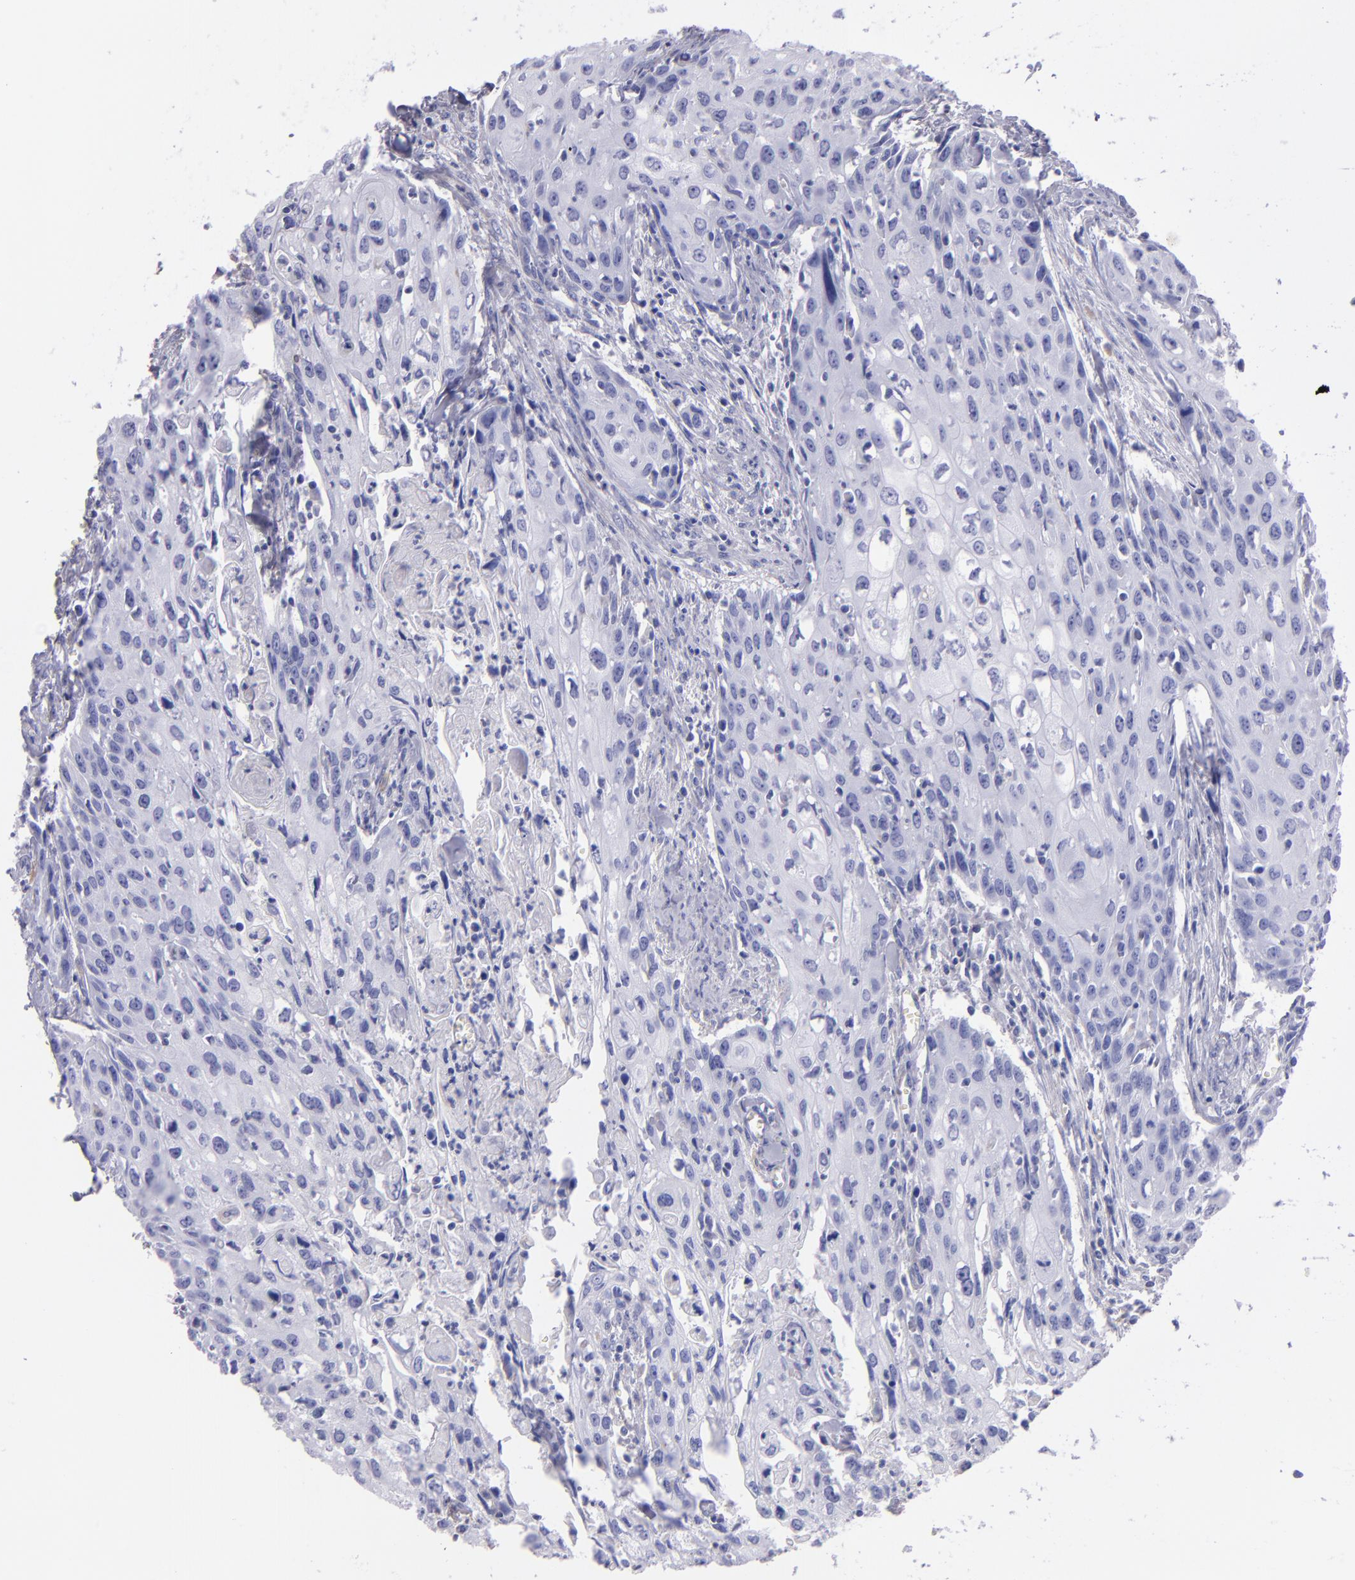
{"staining": {"intensity": "negative", "quantity": "none", "location": "none"}, "tissue": "urothelial cancer", "cell_type": "Tumor cells", "image_type": "cancer", "snomed": [{"axis": "morphology", "description": "Urothelial carcinoma, High grade"}, {"axis": "topography", "description": "Urinary bladder"}], "caption": "The photomicrograph reveals no staining of tumor cells in urothelial cancer.", "gene": "TG", "patient": {"sex": "male", "age": 54}}